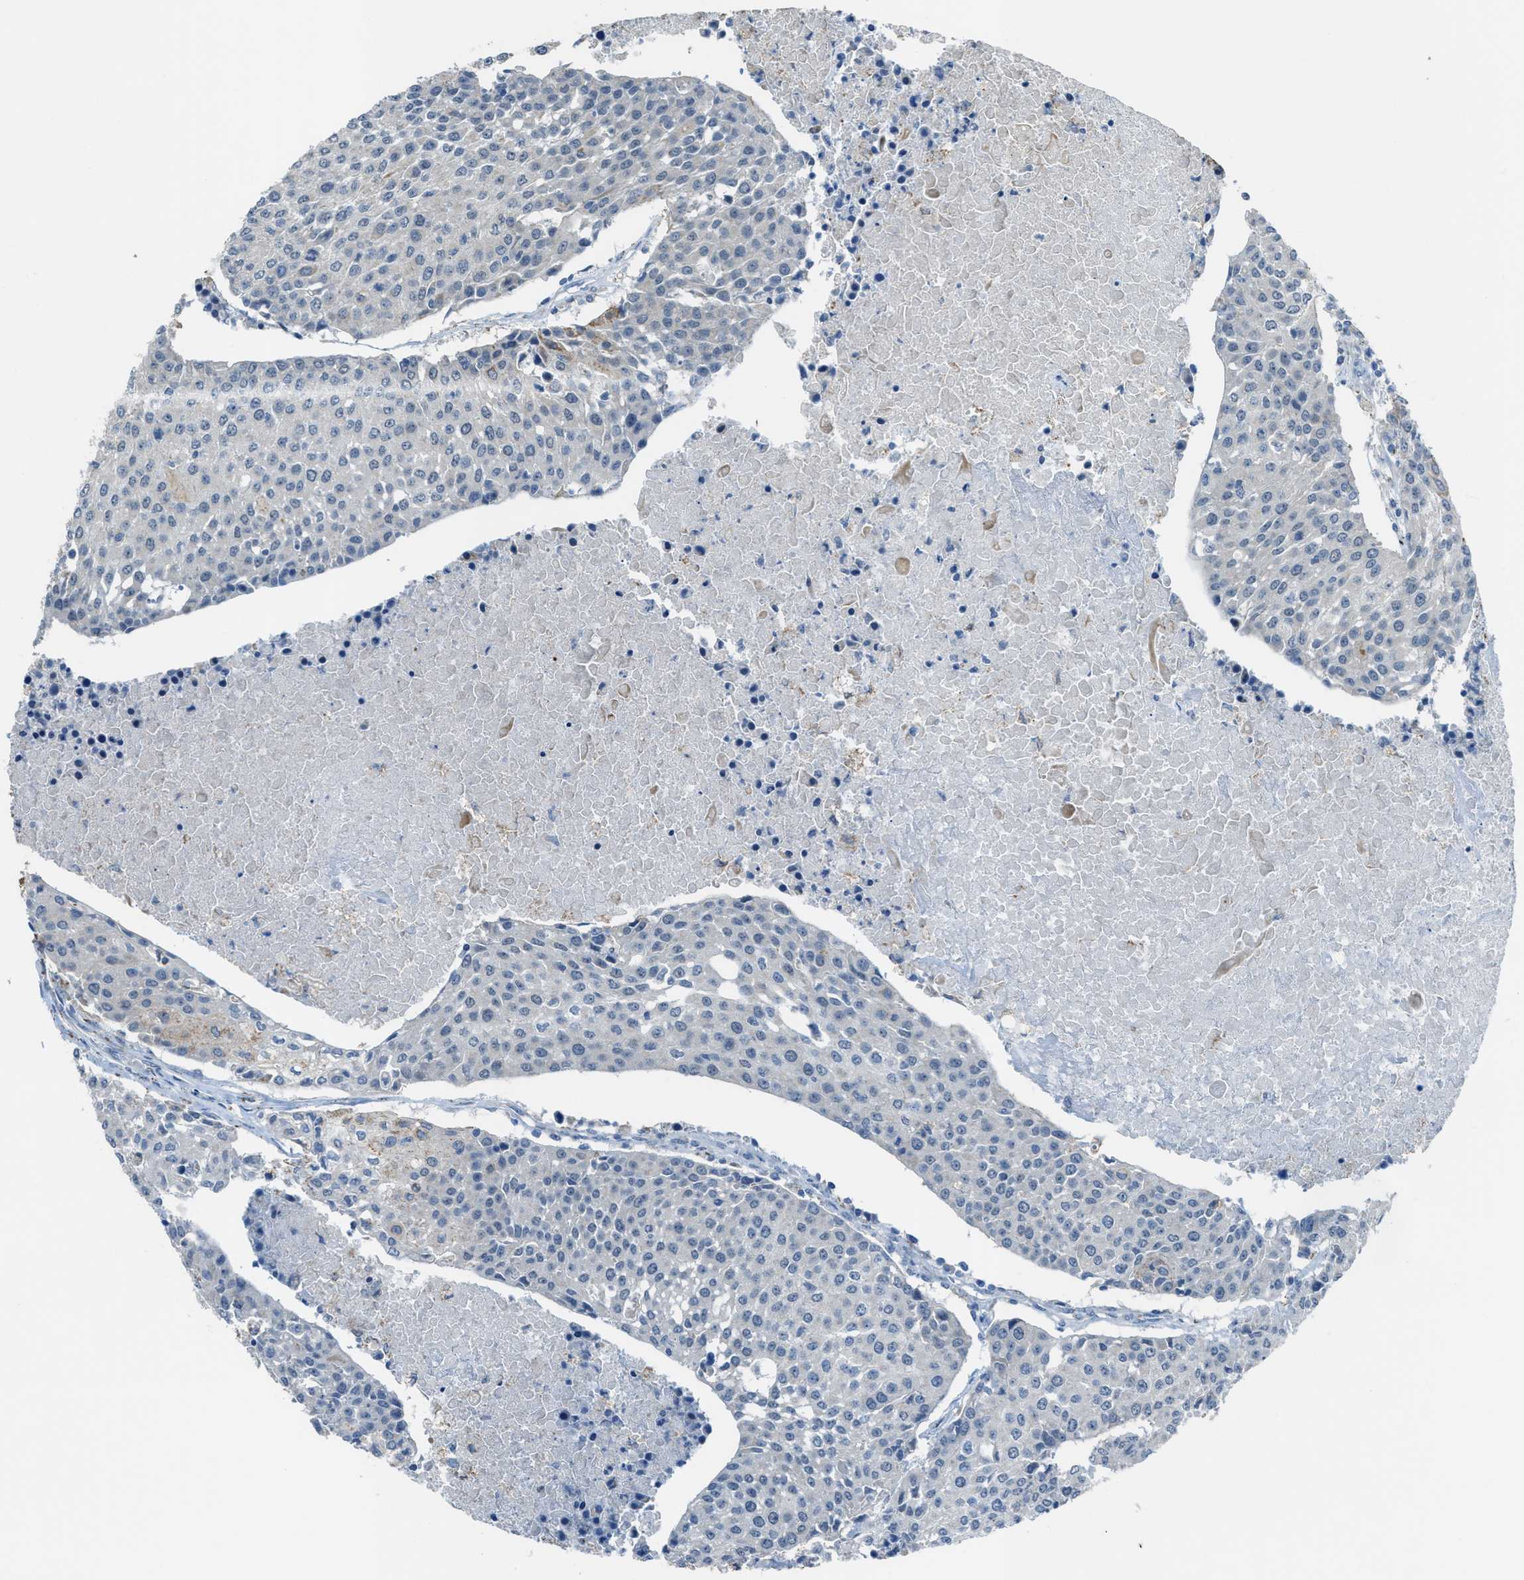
{"staining": {"intensity": "negative", "quantity": "none", "location": "none"}, "tissue": "urothelial cancer", "cell_type": "Tumor cells", "image_type": "cancer", "snomed": [{"axis": "morphology", "description": "Urothelial carcinoma, High grade"}, {"axis": "topography", "description": "Urinary bladder"}], "caption": "Urothelial cancer was stained to show a protein in brown. There is no significant expression in tumor cells.", "gene": "CDON", "patient": {"sex": "female", "age": 85}}